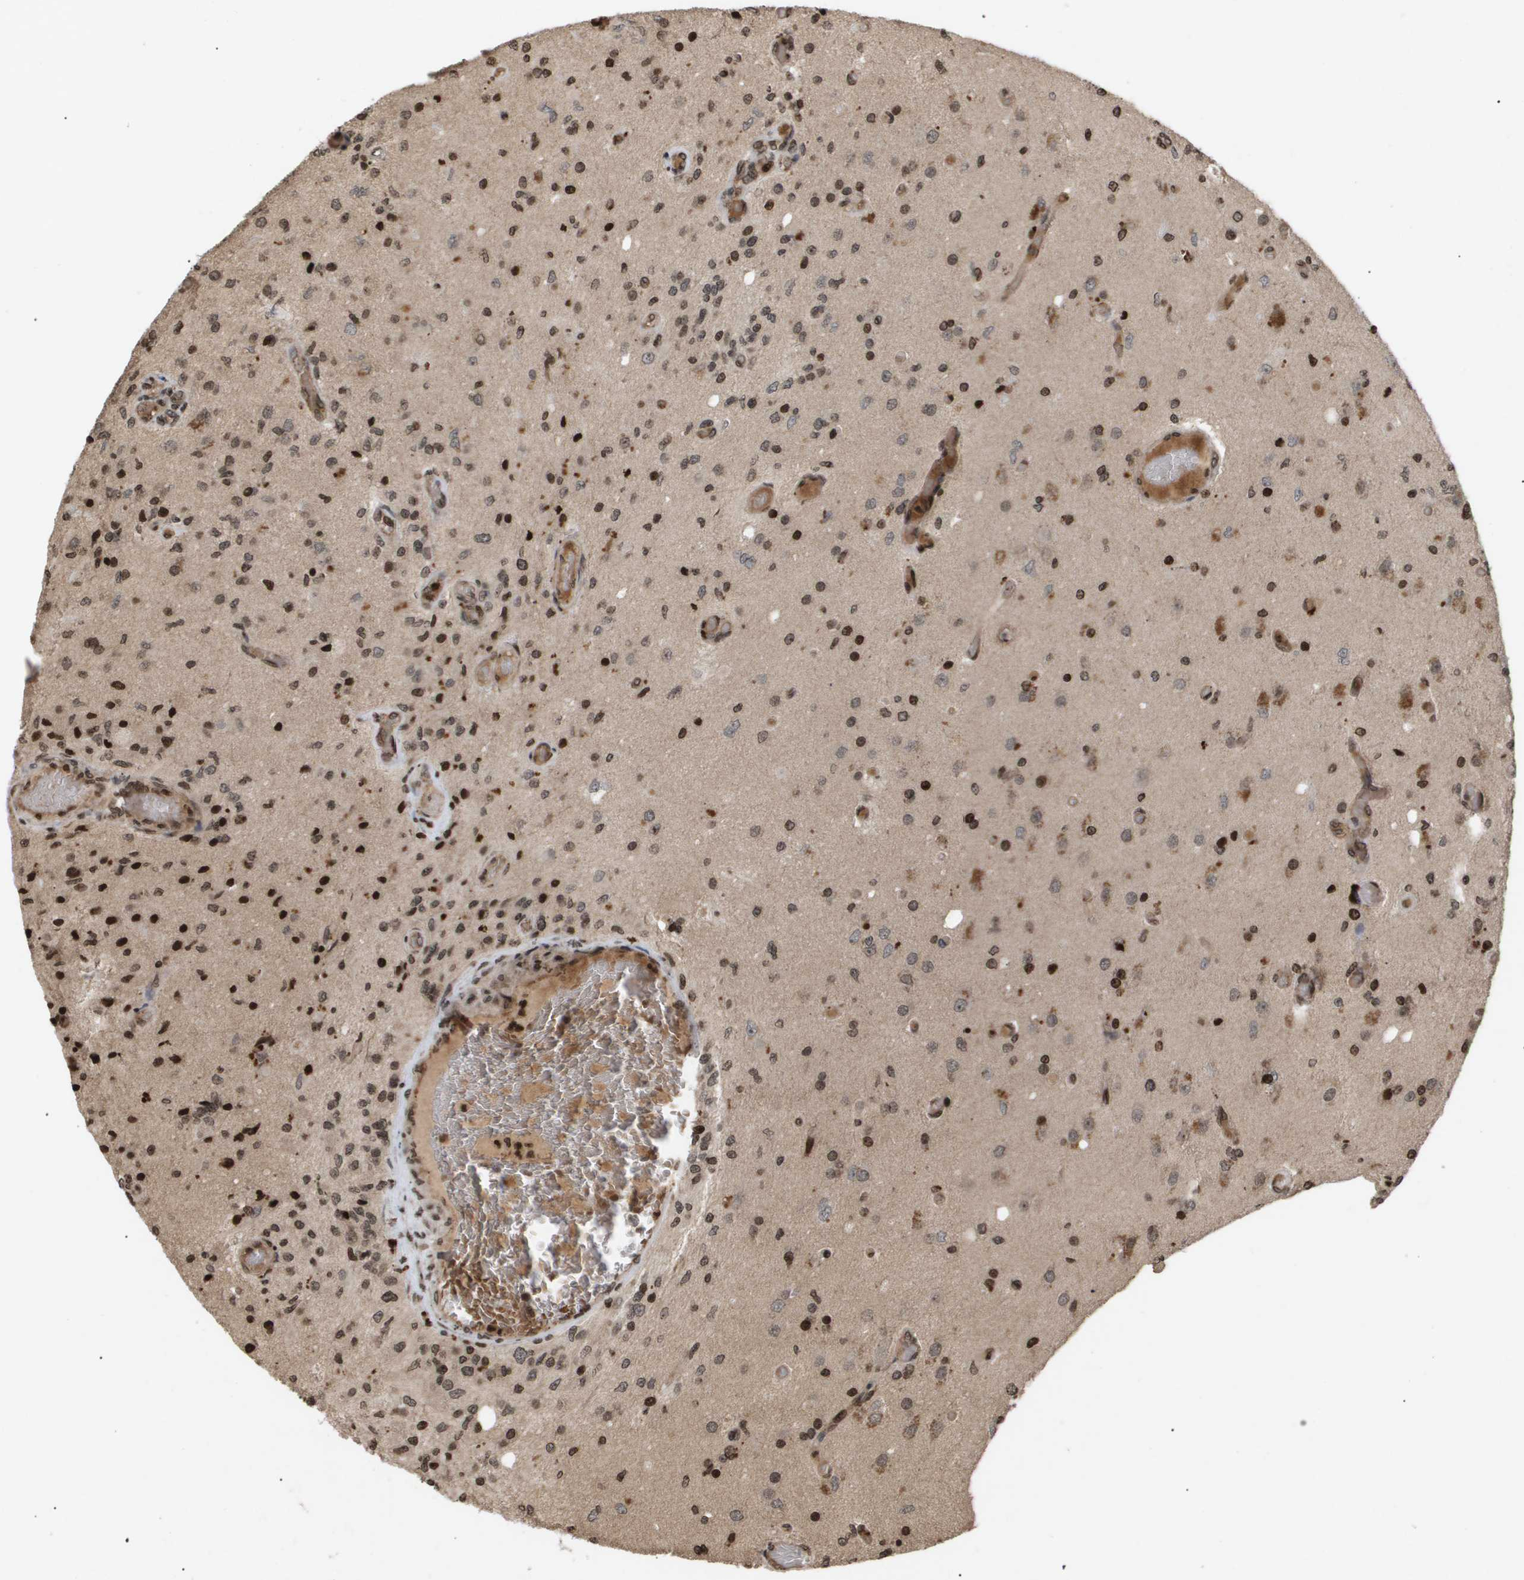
{"staining": {"intensity": "moderate", "quantity": "25%-75%", "location": "cytoplasmic/membranous,nuclear"}, "tissue": "glioma", "cell_type": "Tumor cells", "image_type": "cancer", "snomed": [{"axis": "morphology", "description": "Normal tissue, NOS"}, {"axis": "morphology", "description": "Glioma, malignant, High grade"}, {"axis": "topography", "description": "Cerebral cortex"}], "caption": "An image of glioma stained for a protein demonstrates moderate cytoplasmic/membranous and nuclear brown staining in tumor cells. (DAB (3,3'-diaminobenzidine) IHC, brown staining for protein, blue staining for nuclei).", "gene": "HSPA6", "patient": {"sex": "male", "age": 77}}